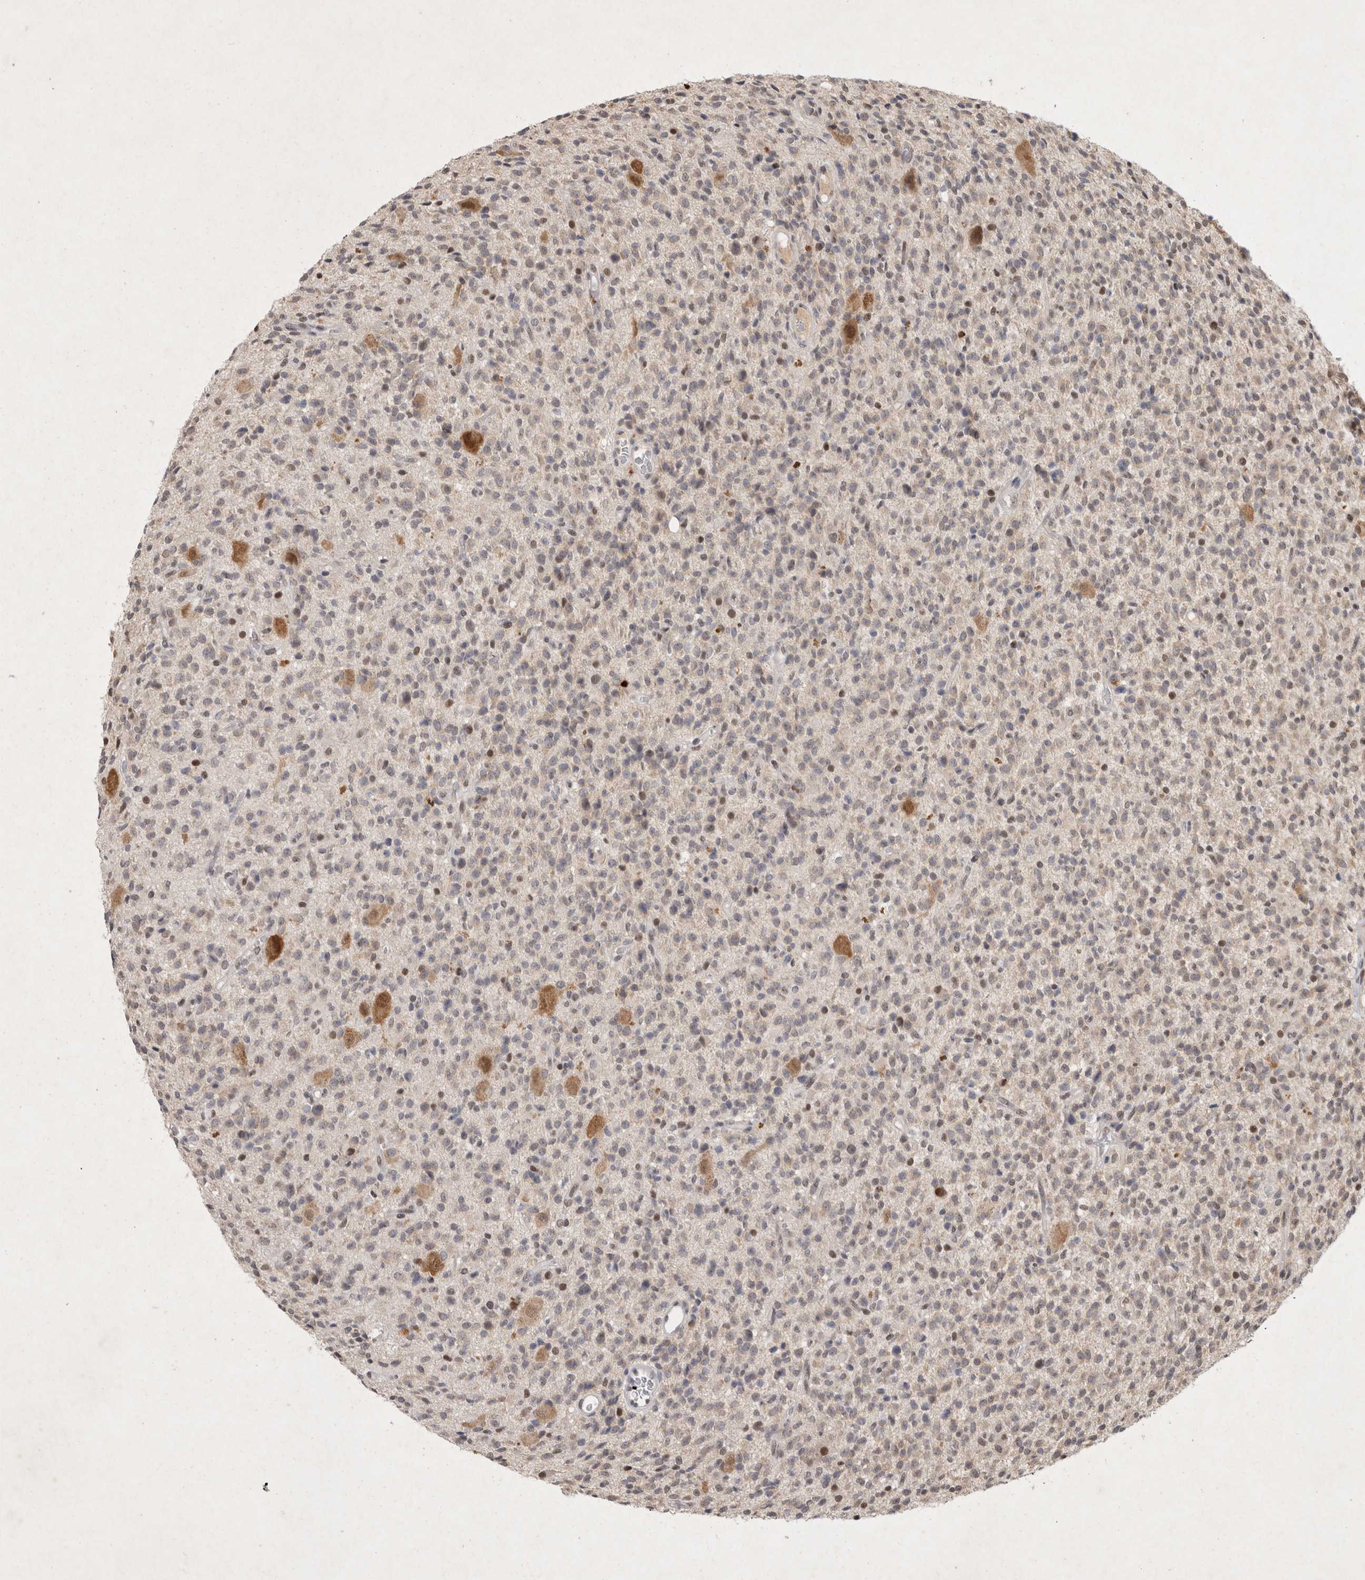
{"staining": {"intensity": "moderate", "quantity": "<25%", "location": "nuclear"}, "tissue": "glioma", "cell_type": "Tumor cells", "image_type": "cancer", "snomed": [{"axis": "morphology", "description": "Glioma, malignant, High grade"}, {"axis": "topography", "description": "Brain"}], "caption": "Protein positivity by IHC exhibits moderate nuclear staining in approximately <25% of tumor cells in malignant glioma (high-grade). The staining was performed using DAB (3,3'-diaminobenzidine) to visualize the protein expression in brown, while the nuclei were stained in blue with hematoxylin (Magnification: 20x).", "gene": "XRCC5", "patient": {"sex": "male", "age": 34}}